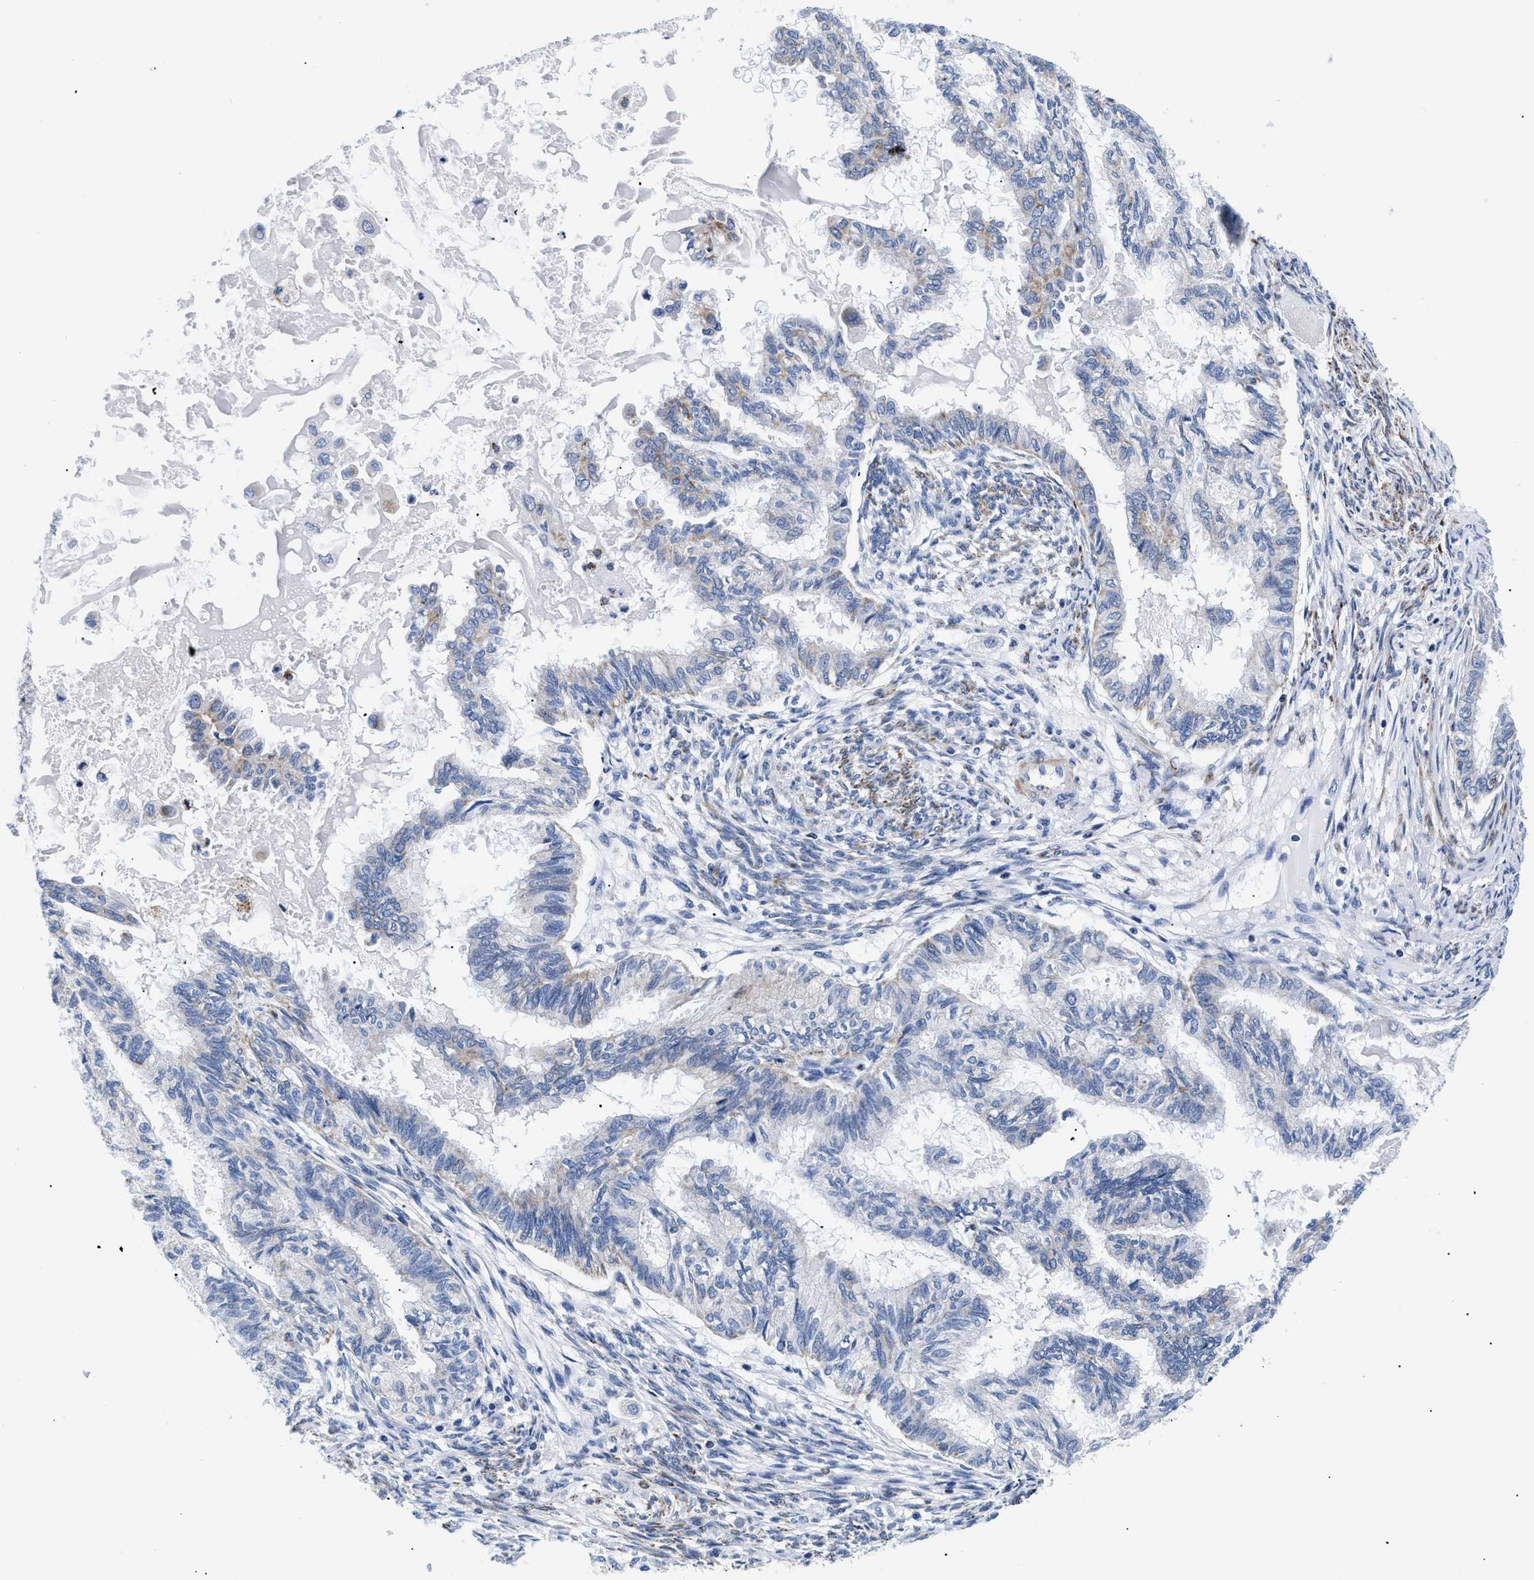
{"staining": {"intensity": "negative", "quantity": "none", "location": "none"}, "tissue": "cervical cancer", "cell_type": "Tumor cells", "image_type": "cancer", "snomed": [{"axis": "morphology", "description": "Normal tissue, NOS"}, {"axis": "morphology", "description": "Adenocarcinoma, NOS"}, {"axis": "topography", "description": "Cervix"}, {"axis": "topography", "description": "Endometrium"}], "caption": "Immunohistochemical staining of human adenocarcinoma (cervical) reveals no significant positivity in tumor cells.", "gene": "GPR149", "patient": {"sex": "female", "age": 86}}